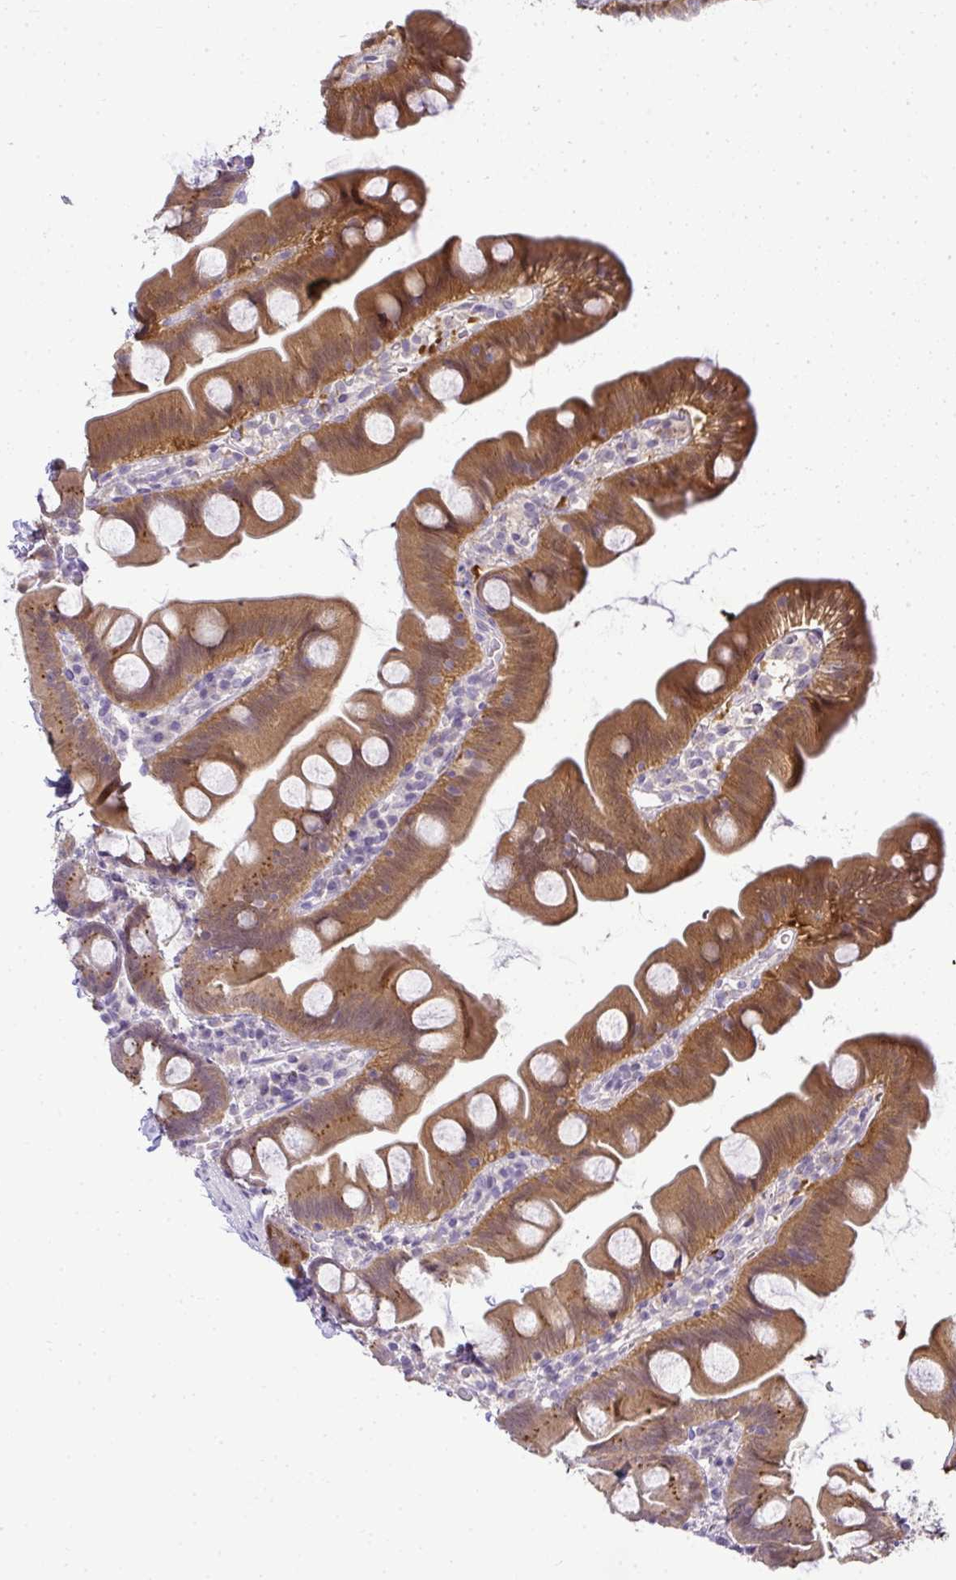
{"staining": {"intensity": "moderate", "quantity": ">75%", "location": "cytoplasmic/membranous"}, "tissue": "small intestine", "cell_type": "Glandular cells", "image_type": "normal", "snomed": [{"axis": "morphology", "description": "Normal tissue, NOS"}, {"axis": "topography", "description": "Small intestine"}], "caption": "Protein expression analysis of unremarkable small intestine reveals moderate cytoplasmic/membranous expression in approximately >75% of glandular cells.", "gene": "CMPK1", "patient": {"sex": "female", "age": 68}}